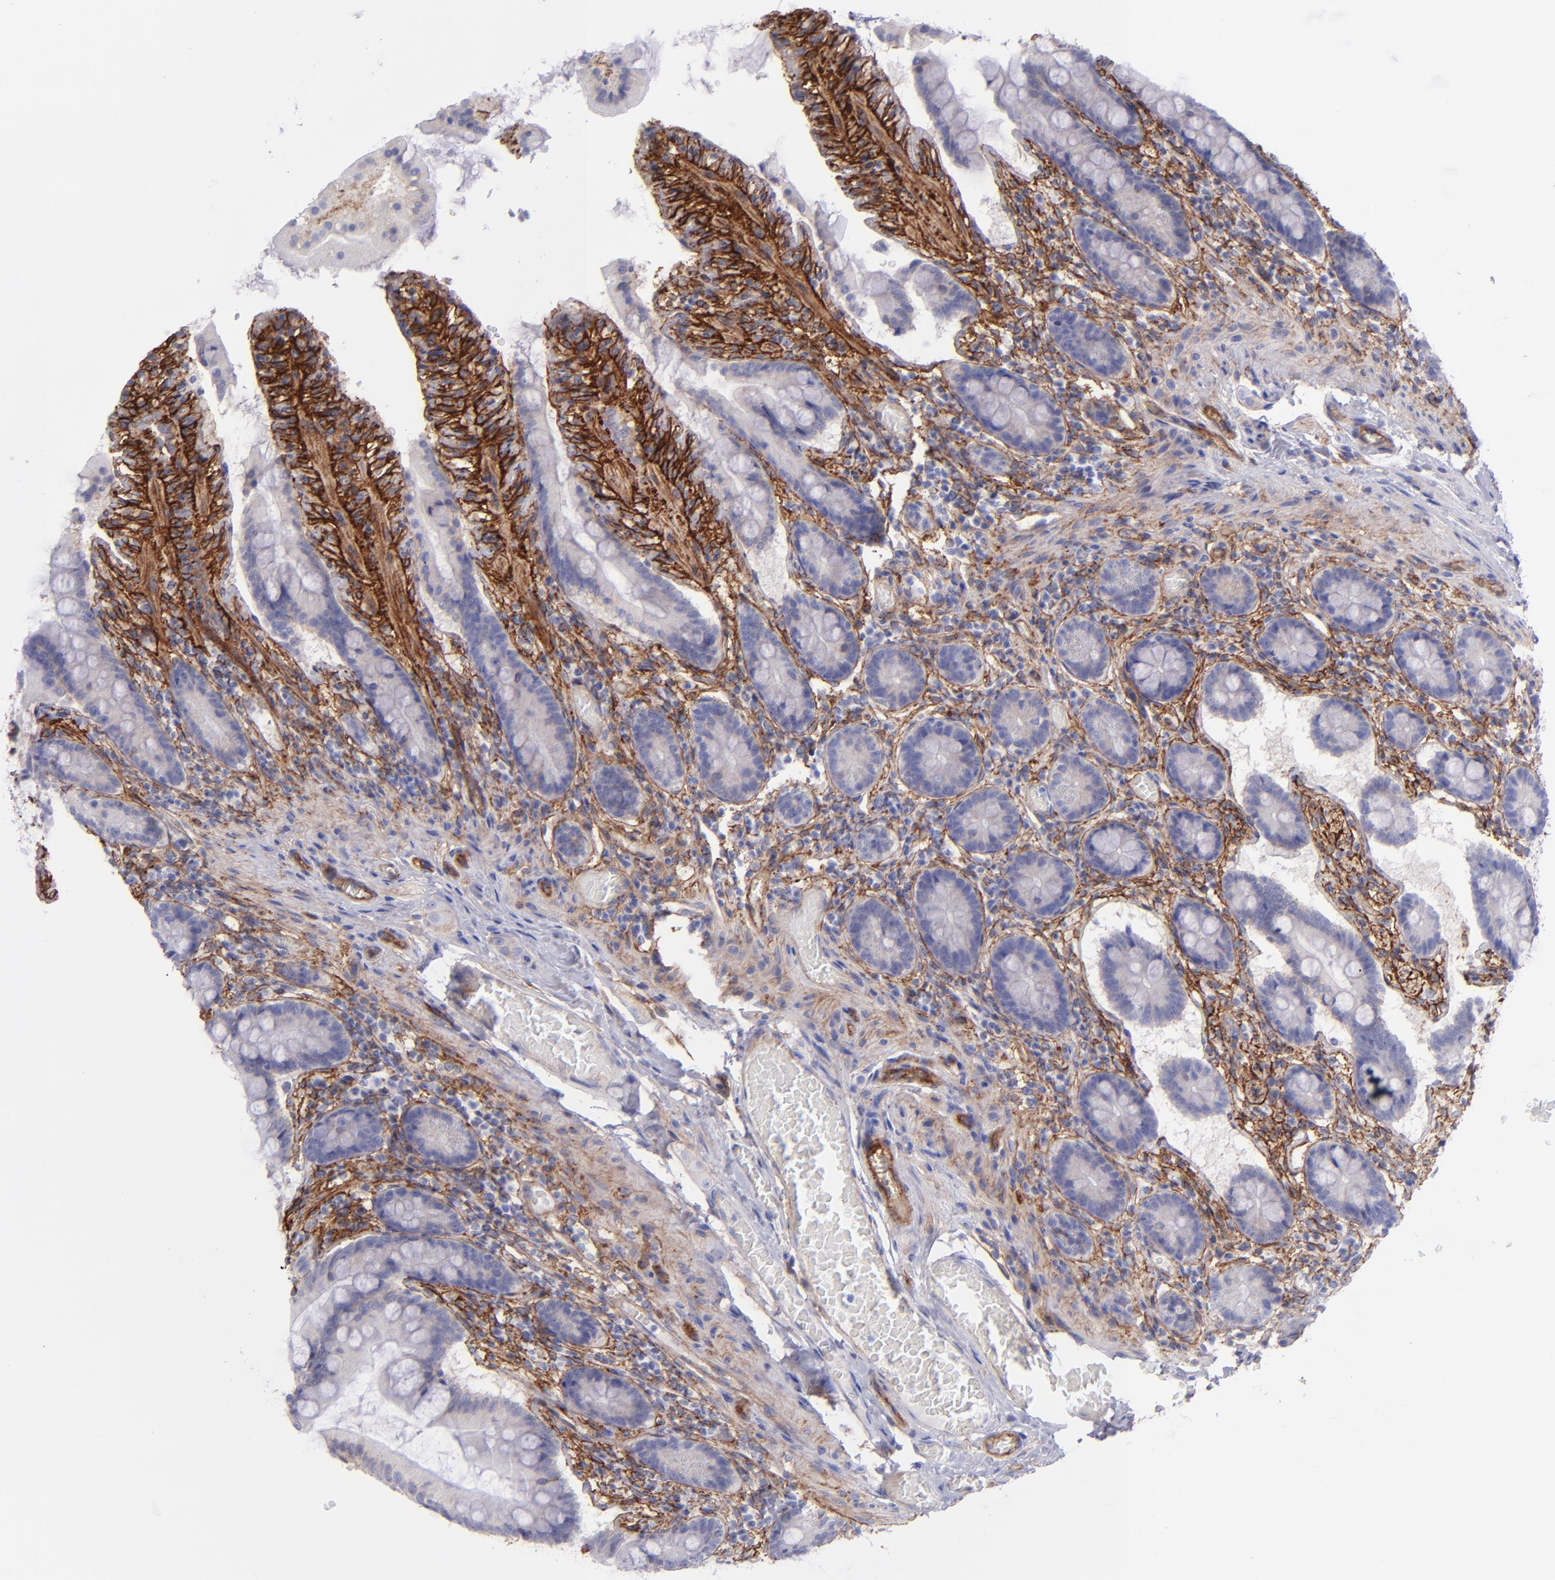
{"staining": {"intensity": "negative", "quantity": "none", "location": "none"}, "tissue": "small intestine", "cell_type": "Glandular cells", "image_type": "normal", "snomed": [{"axis": "morphology", "description": "Normal tissue, NOS"}, {"axis": "topography", "description": "Small intestine"}], "caption": "DAB immunohistochemical staining of benign small intestine displays no significant expression in glandular cells.", "gene": "ITGAV", "patient": {"sex": "male", "age": 41}}